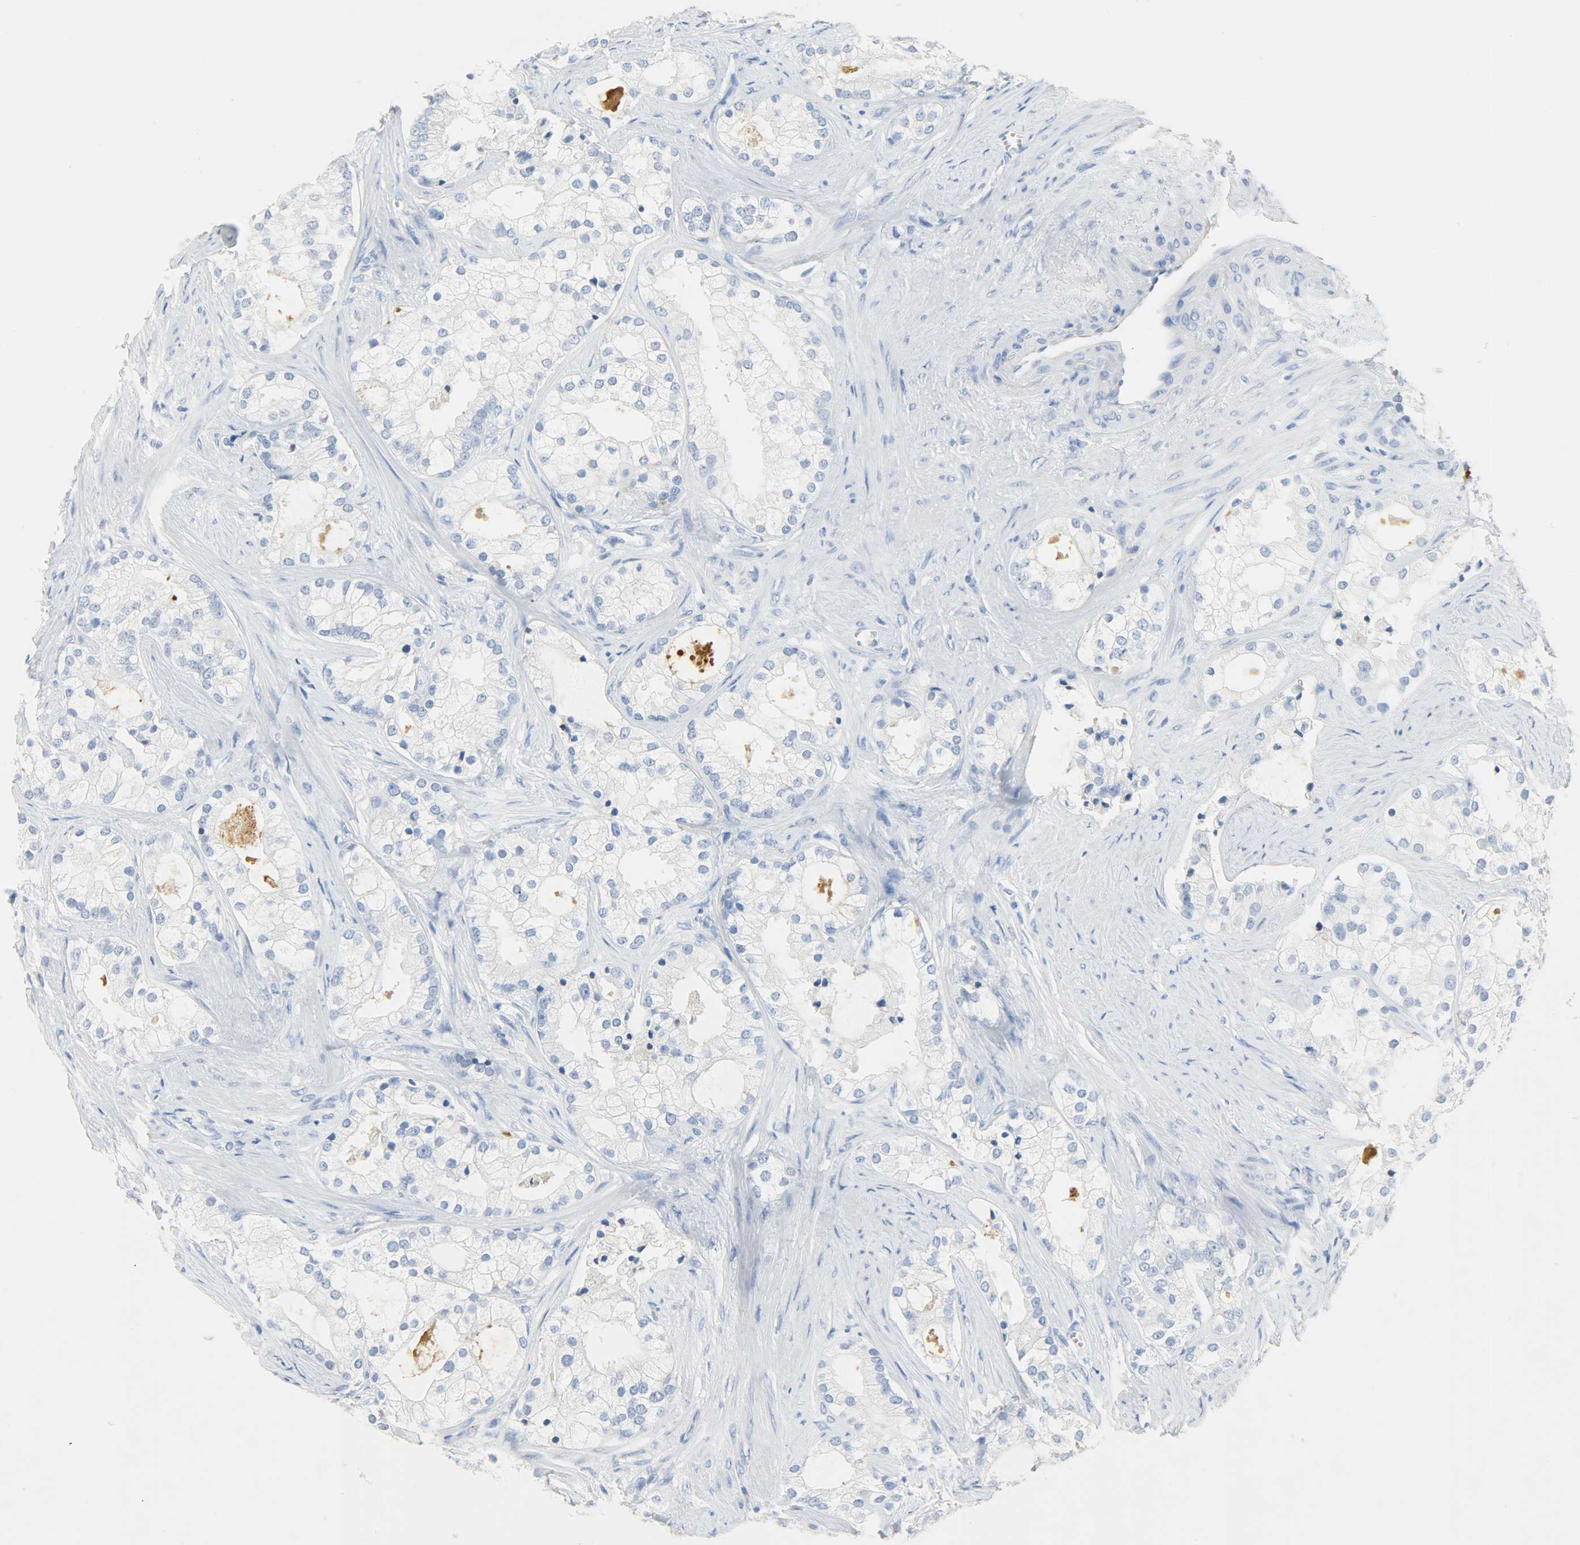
{"staining": {"intensity": "negative", "quantity": "none", "location": "none"}, "tissue": "prostate cancer", "cell_type": "Tumor cells", "image_type": "cancer", "snomed": [{"axis": "morphology", "description": "Adenocarcinoma, Low grade"}, {"axis": "topography", "description": "Prostate"}], "caption": "Protein analysis of low-grade adenocarcinoma (prostate) displays no significant staining in tumor cells.", "gene": "CRP", "patient": {"sex": "male", "age": 58}}